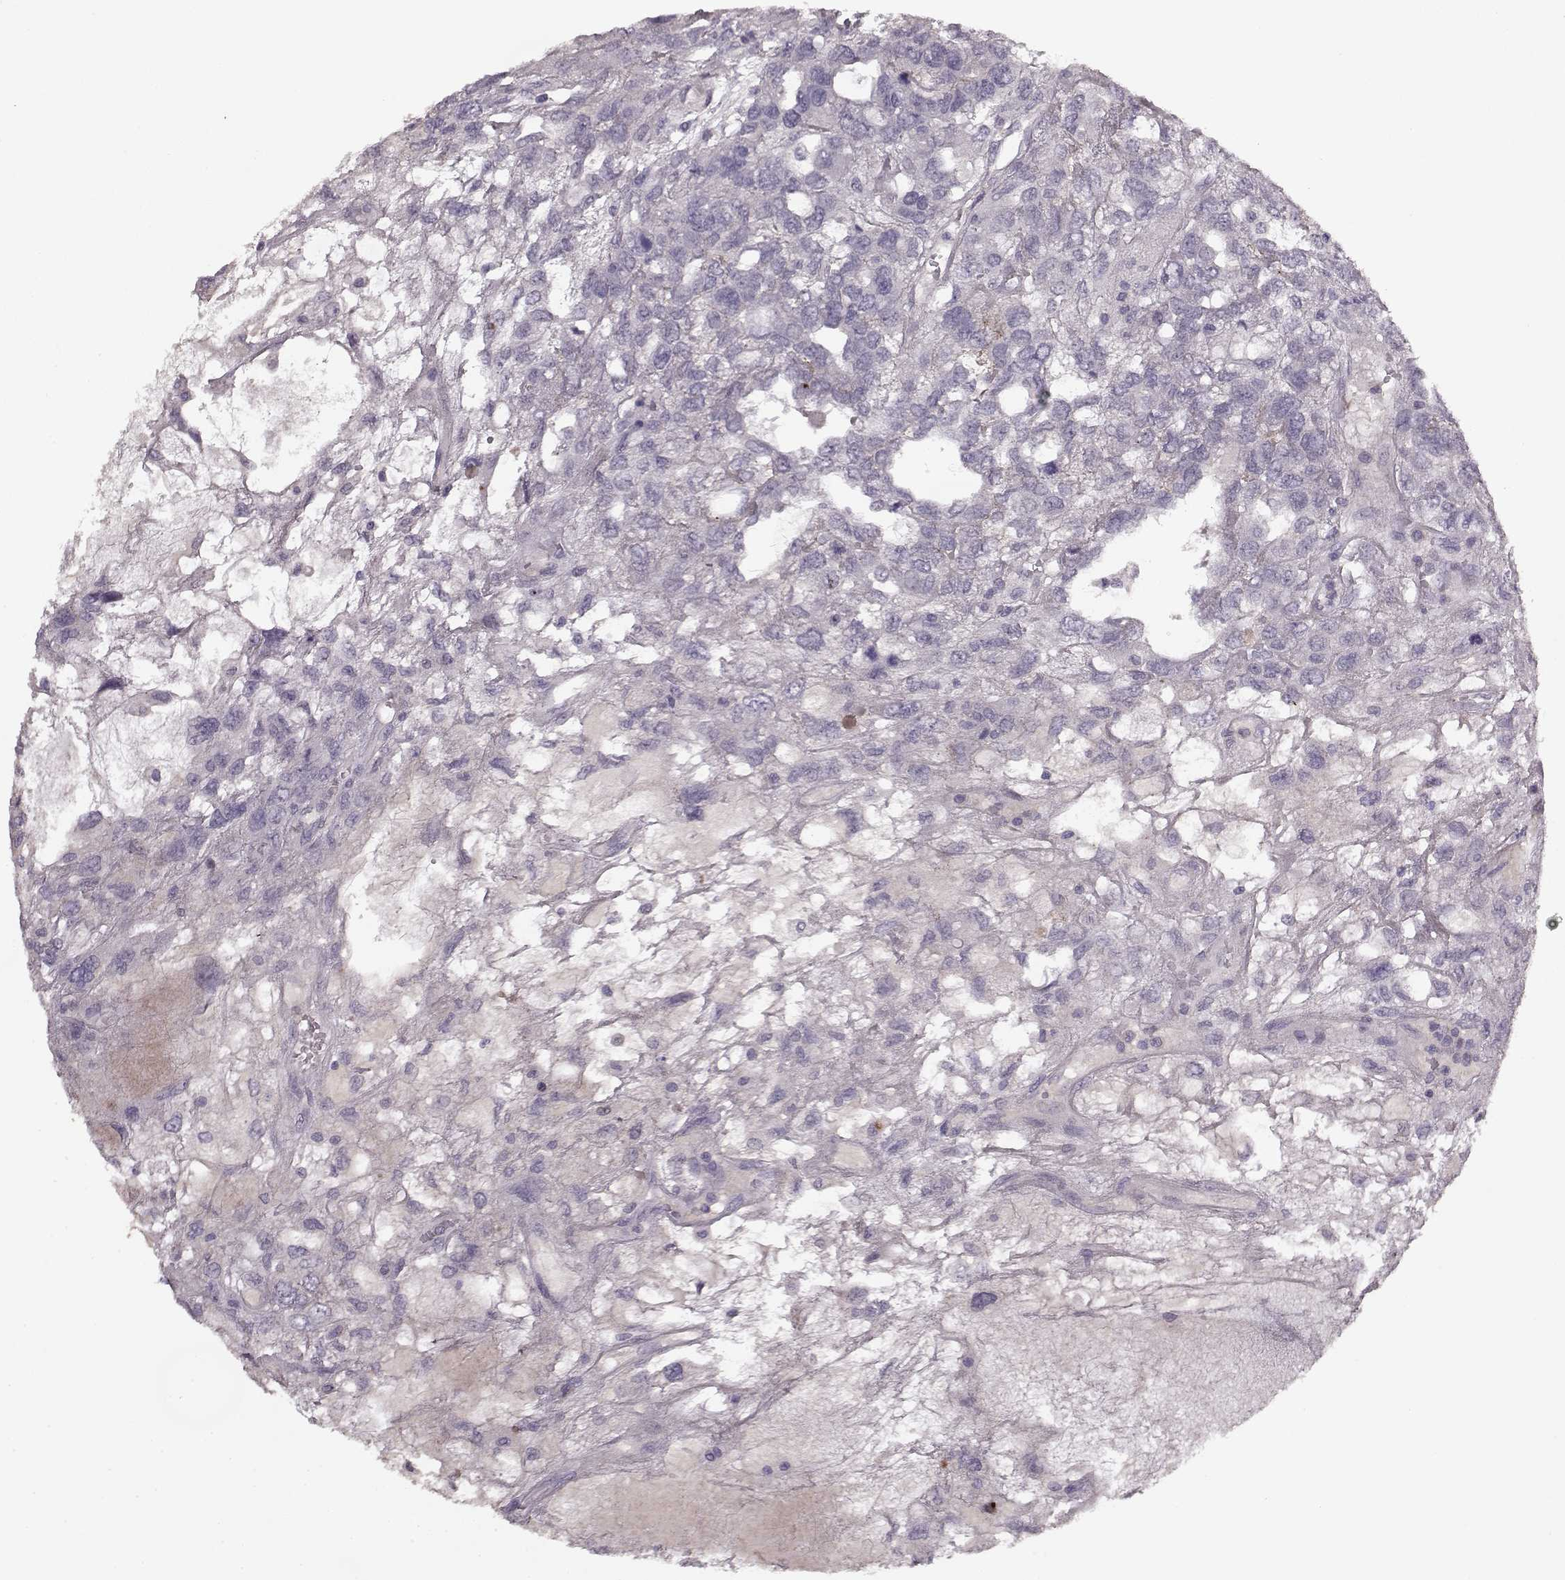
{"staining": {"intensity": "negative", "quantity": "none", "location": "none"}, "tissue": "testis cancer", "cell_type": "Tumor cells", "image_type": "cancer", "snomed": [{"axis": "morphology", "description": "Seminoma, NOS"}, {"axis": "topography", "description": "Testis"}], "caption": "Tumor cells show no significant protein expression in testis cancer (seminoma).", "gene": "KRT9", "patient": {"sex": "male", "age": 52}}